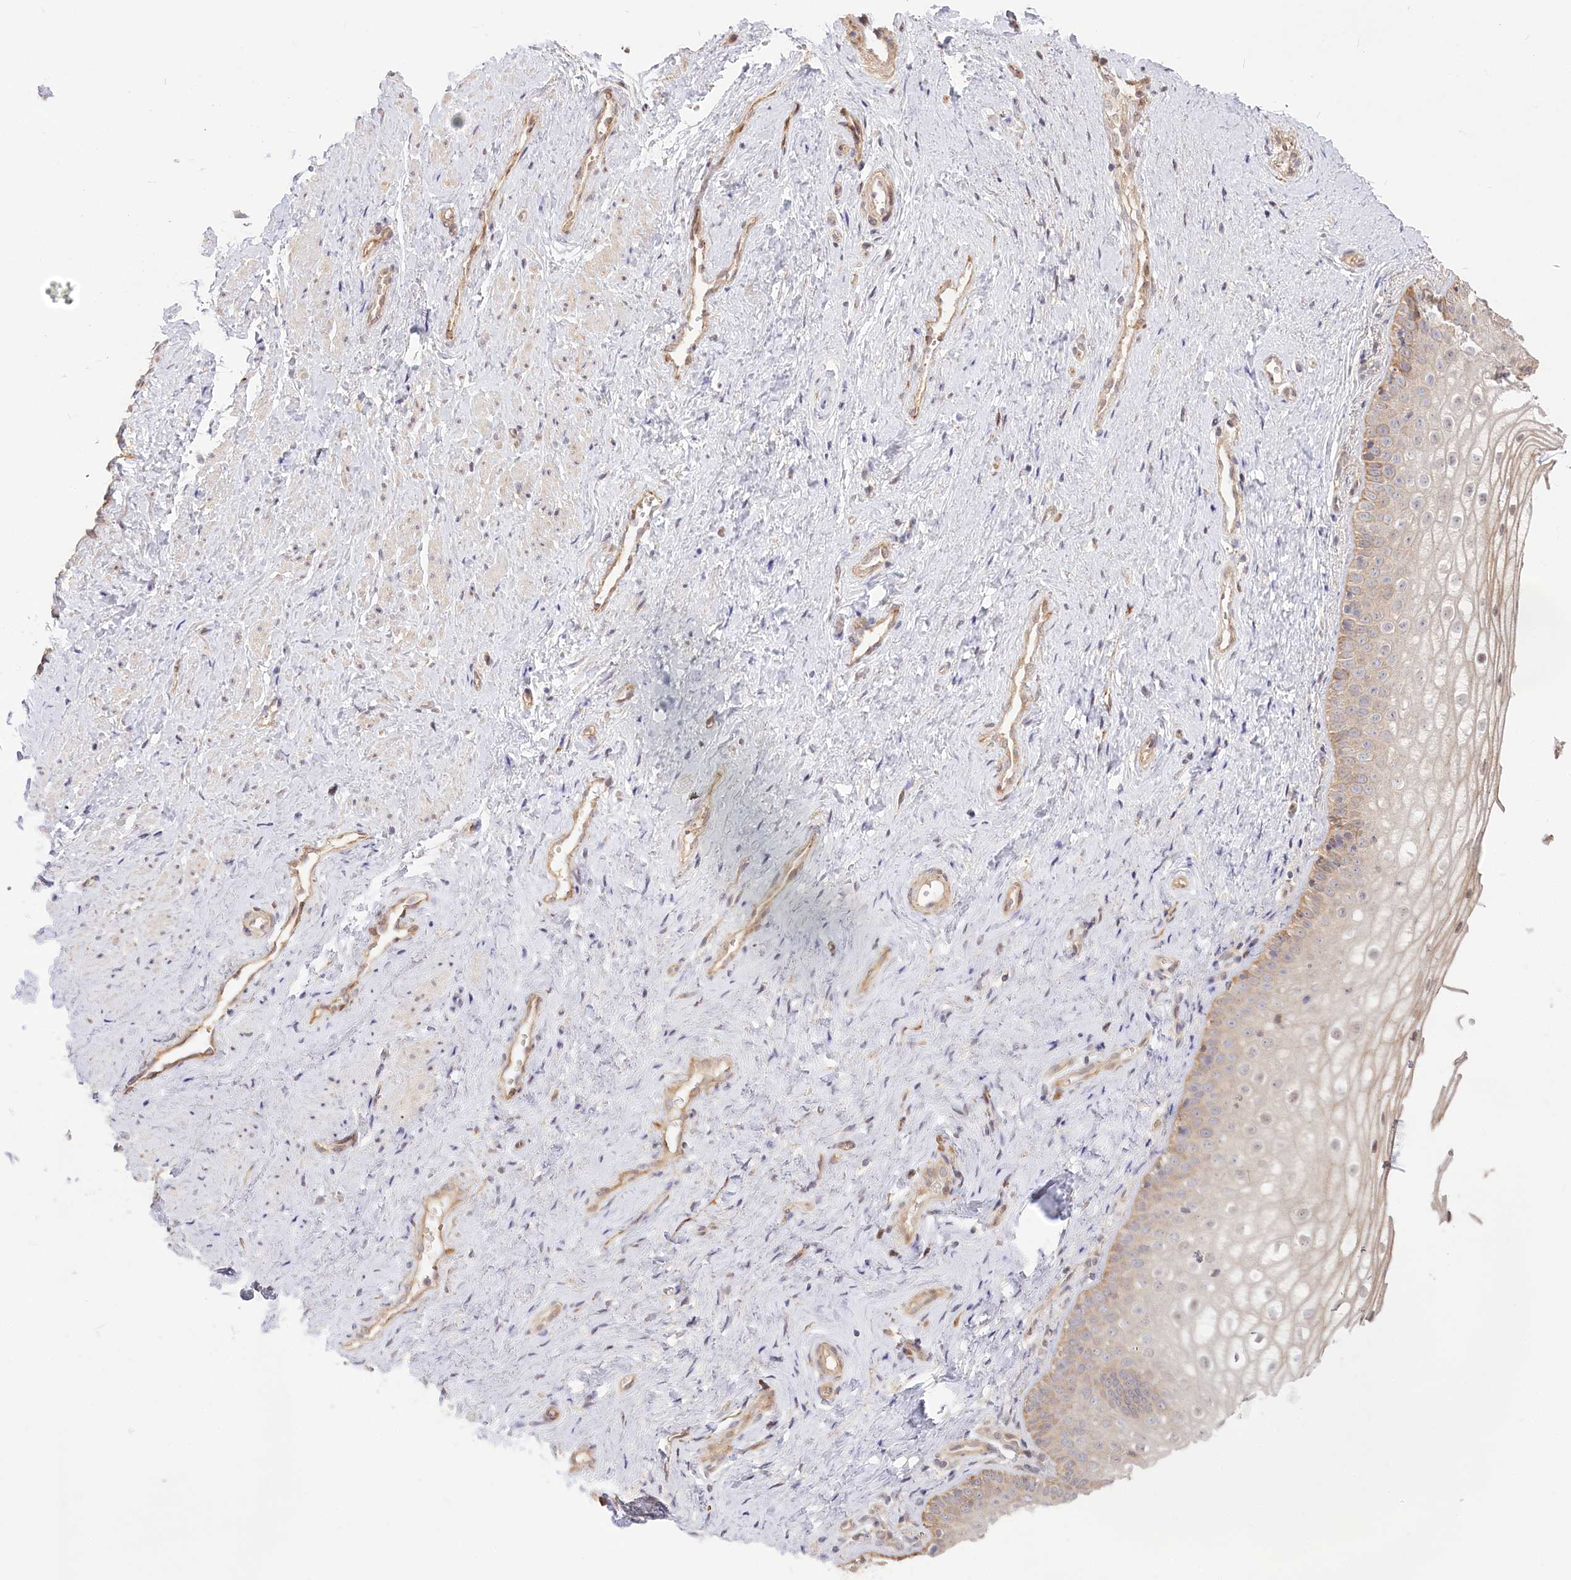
{"staining": {"intensity": "weak", "quantity": "25%-75%", "location": "cytoplasmic/membranous"}, "tissue": "vagina", "cell_type": "Squamous epithelial cells", "image_type": "normal", "snomed": [{"axis": "morphology", "description": "Normal tissue, NOS"}, {"axis": "topography", "description": "Vagina"}], "caption": "DAB immunohistochemical staining of normal vagina exhibits weak cytoplasmic/membranous protein staining in about 25%-75% of squamous epithelial cells. The protein of interest is shown in brown color, while the nuclei are stained blue.", "gene": "CEP70", "patient": {"sex": "female", "age": 46}}